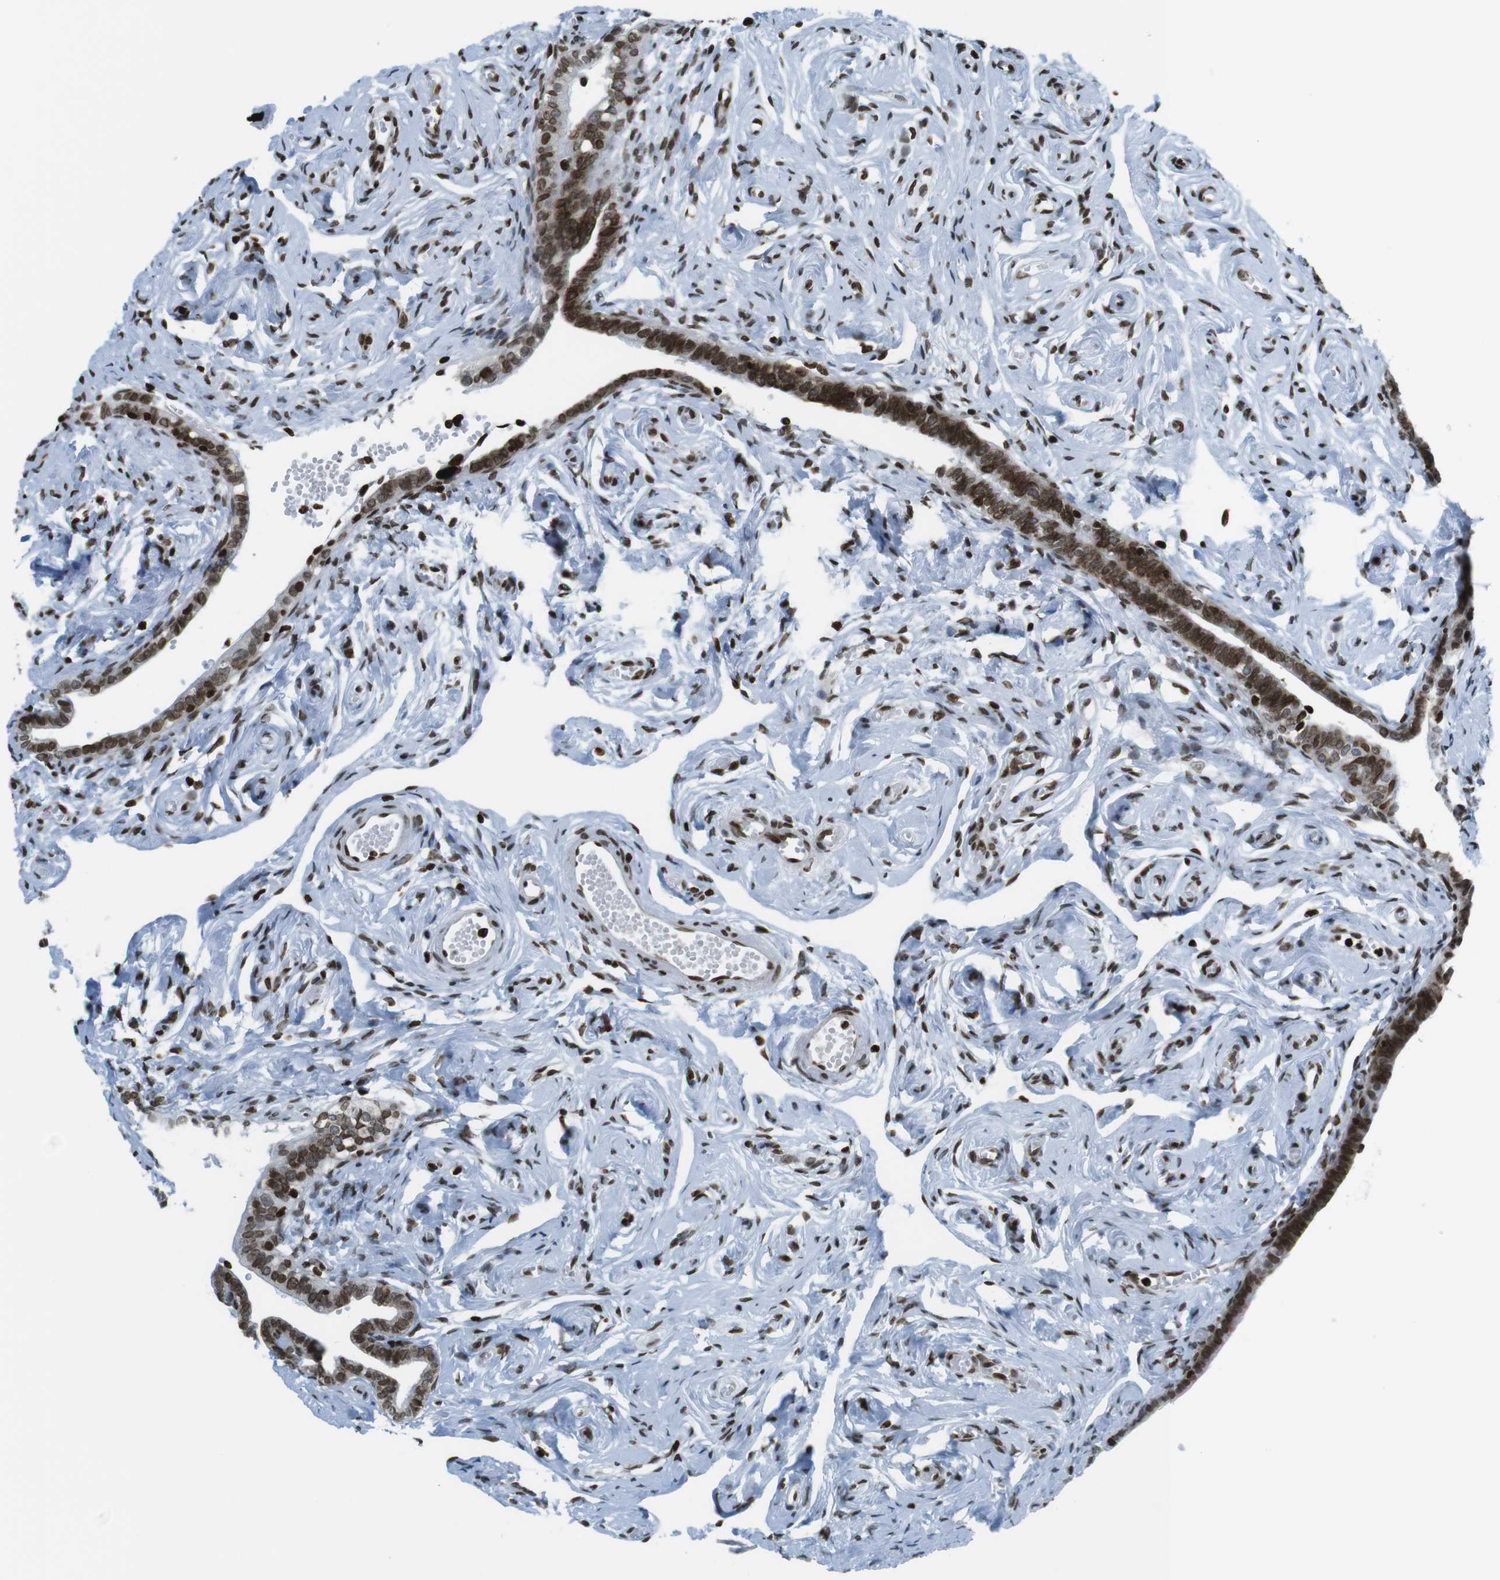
{"staining": {"intensity": "strong", "quantity": ">75%", "location": "nuclear"}, "tissue": "fallopian tube", "cell_type": "Glandular cells", "image_type": "normal", "snomed": [{"axis": "morphology", "description": "Normal tissue, NOS"}, {"axis": "topography", "description": "Fallopian tube"}], "caption": "Strong nuclear protein staining is appreciated in about >75% of glandular cells in fallopian tube. Ihc stains the protein of interest in brown and the nuclei are stained blue.", "gene": "H2AC8", "patient": {"sex": "female", "age": 71}}